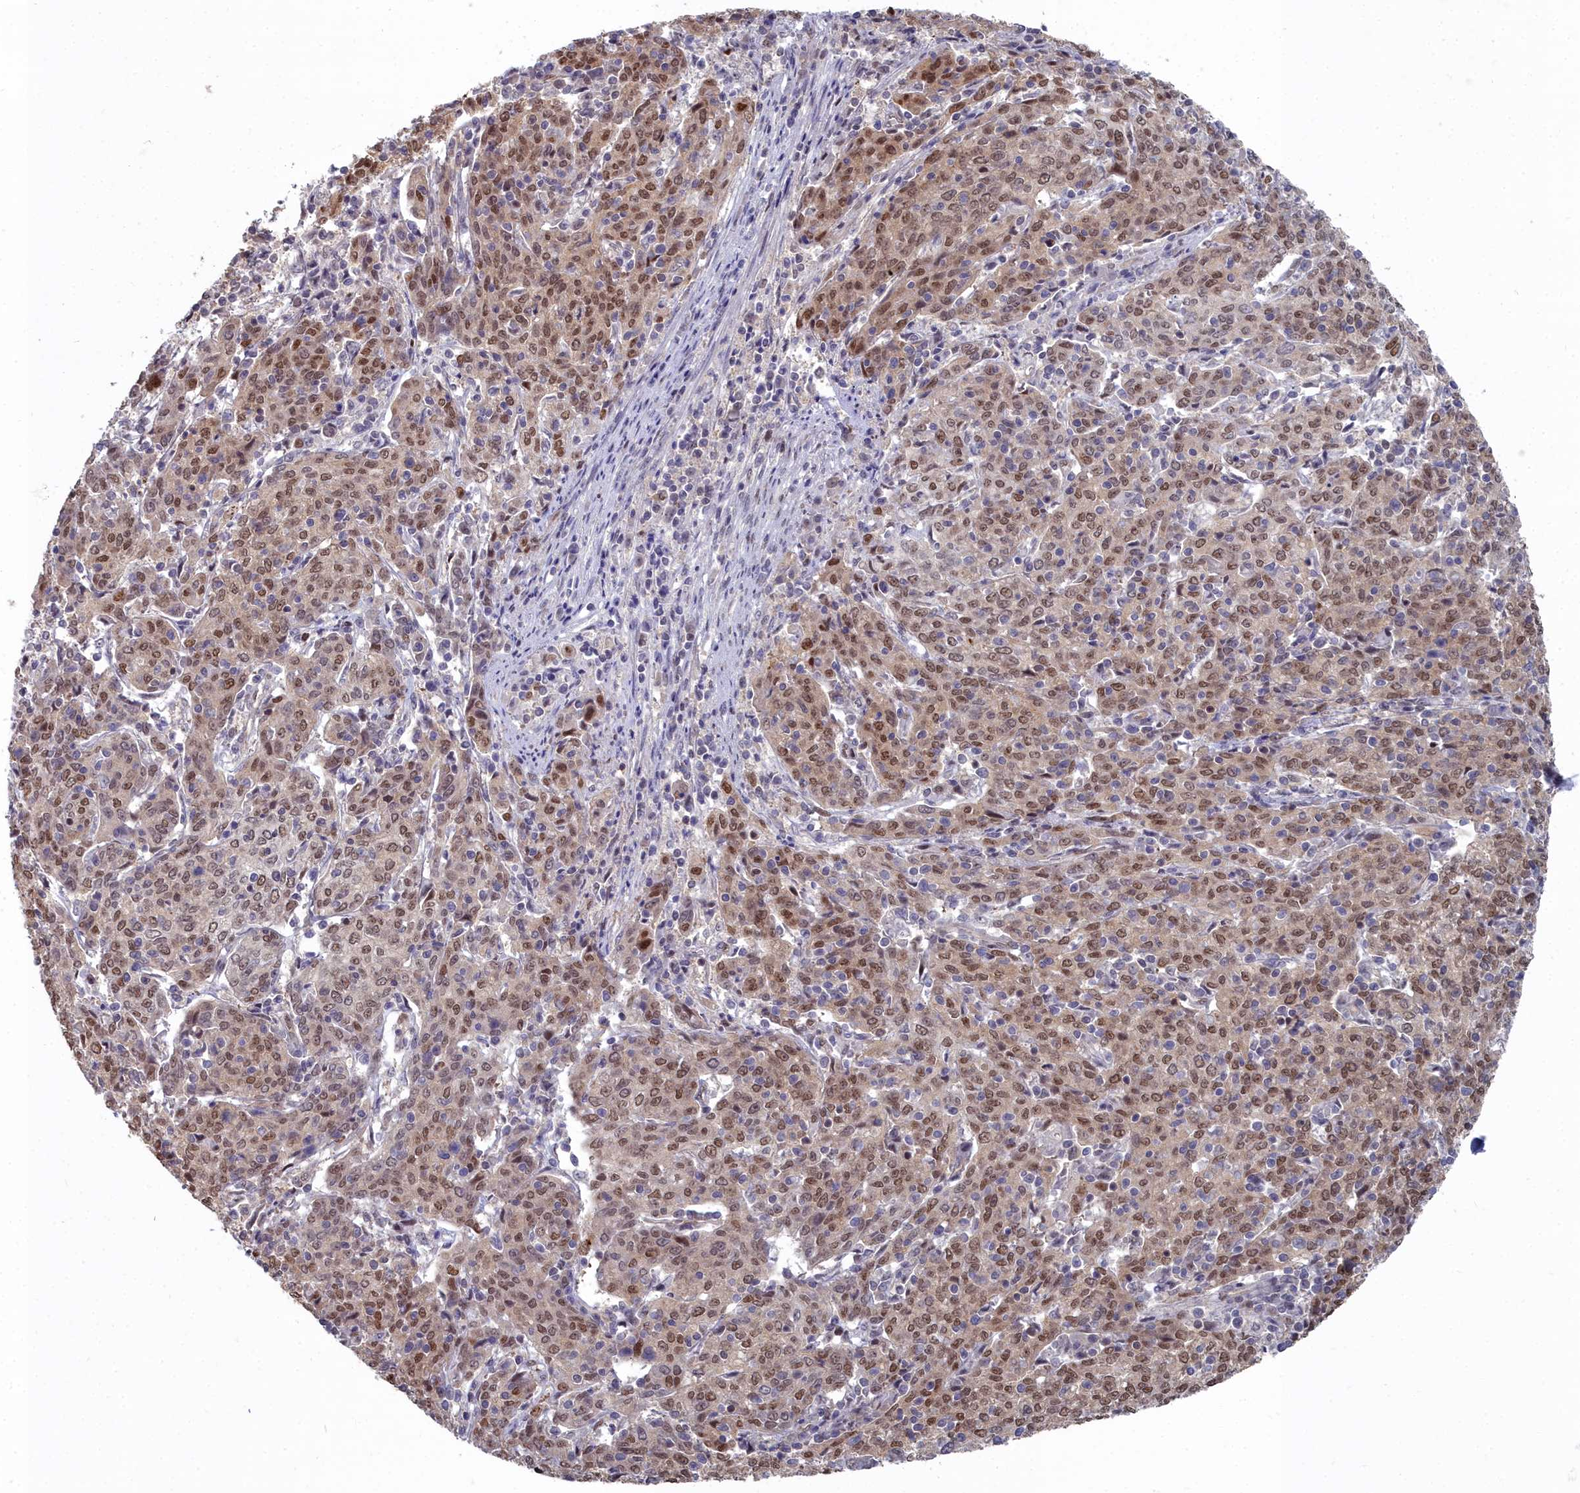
{"staining": {"intensity": "moderate", "quantity": "25%-75%", "location": "nuclear"}, "tissue": "cervical cancer", "cell_type": "Tumor cells", "image_type": "cancer", "snomed": [{"axis": "morphology", "description": "Squamous cell carcinoma, NOS"}, {"axis": "topography", "description": "Cervix"}], "caption": "This image exhibits immunohistochemistry (IHC) staining of human squamous cell carcinoma (cervical), with medium moderate nuclear staining in approximately 25%-75% of tumor cells.", "gene": "RPS27A", "patient": {"sex": "female", "age": 67}}